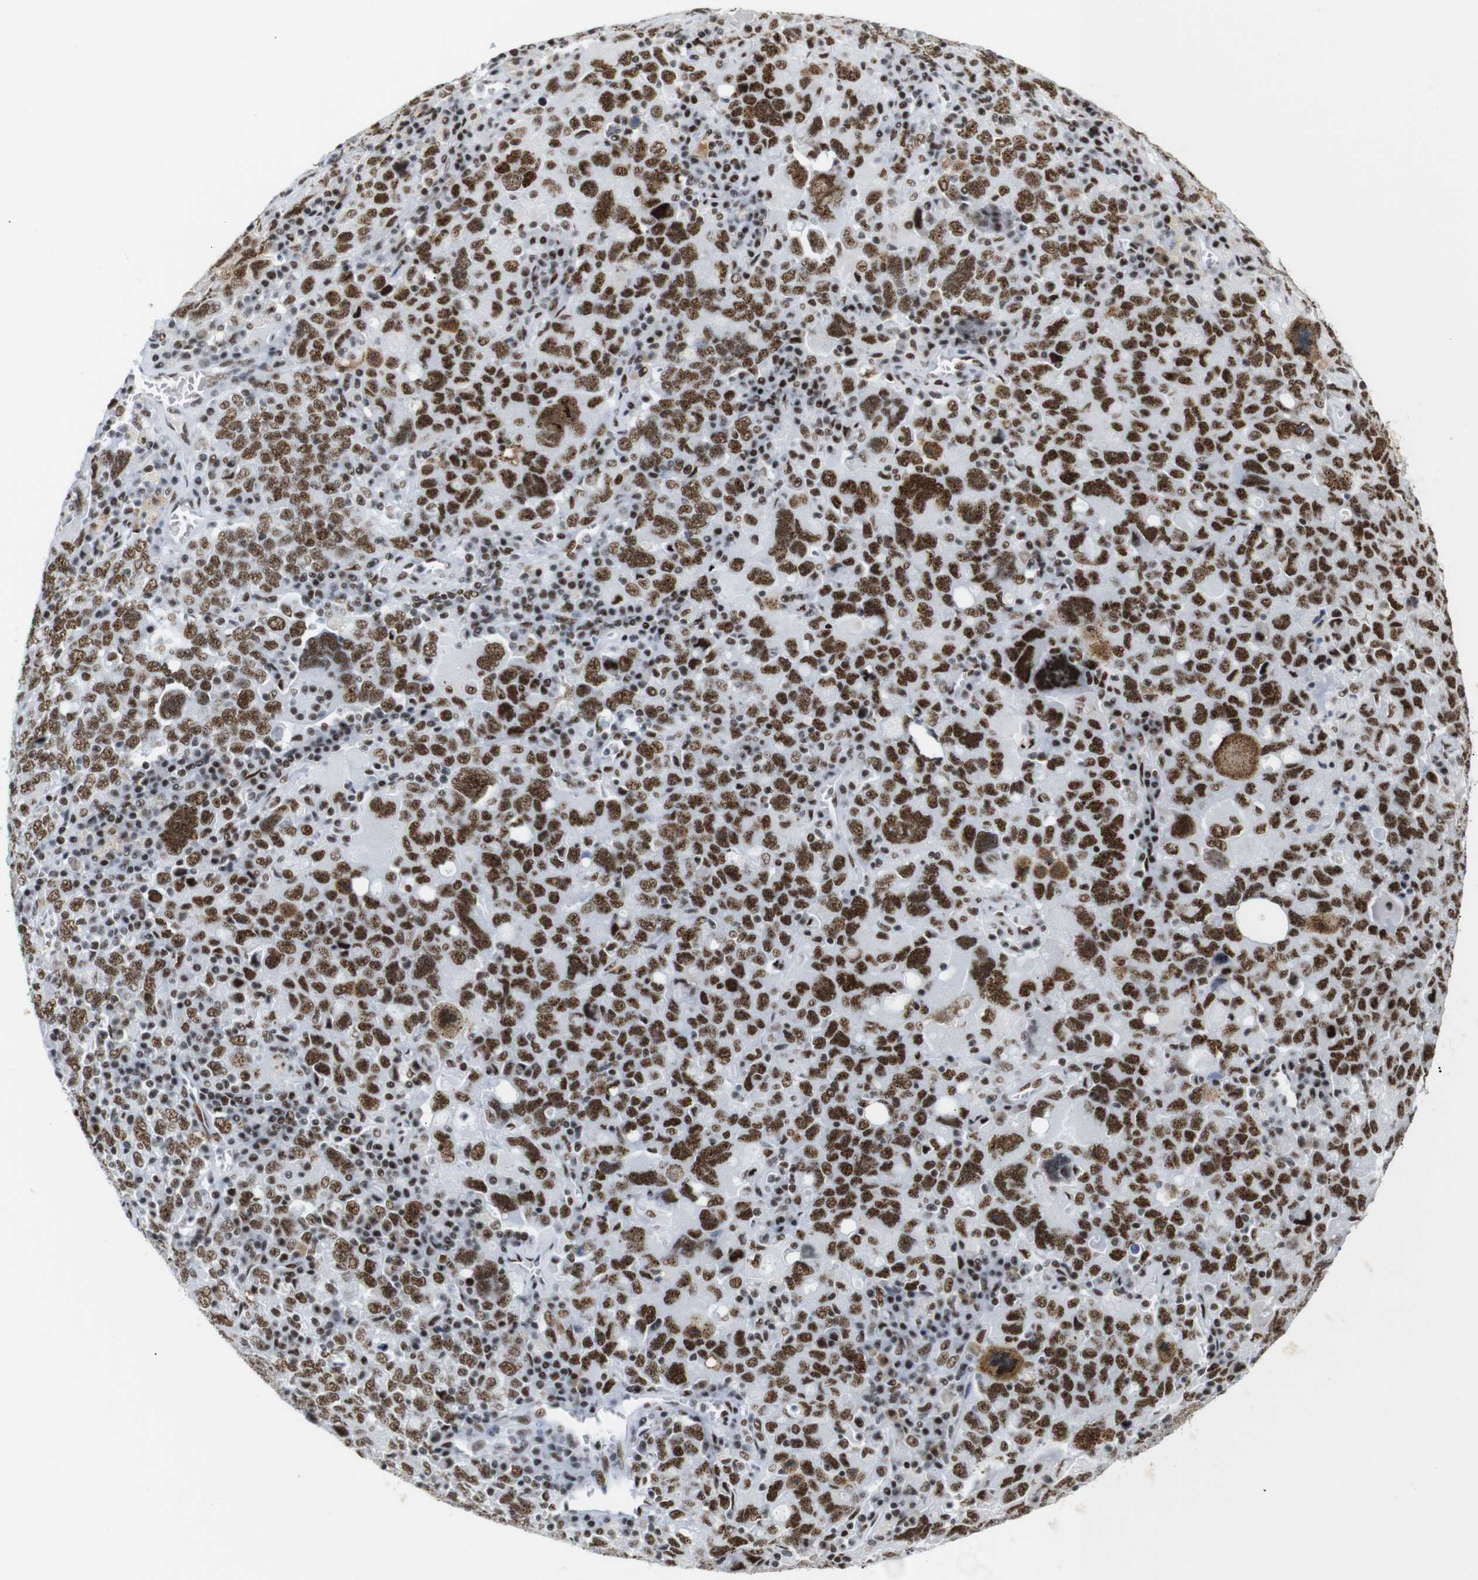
{"staining": {"intensity": "strong", "quantity": ">75%", "location": "nuclear"}, "tissue": "ovarian cancer", "cell_type": "Tumor cells", "image_type": "cancer", "snomed": [{"axis": "morphology", "description": "Carcinoma, endometroid"}, {"axis": "topography", "description": "Ovary"}], "caption": "The histopathology image displays immunohistochemical staining of ovarian cancer (endometroid carcinoma). There is strong nuclear staining is identified in approximately >75% of tumor cells. The protein is shown in brown color, while the nuclei are stained blue.", "gene": "TRA2B", "patient": {"sex": "female", "age": 62}}